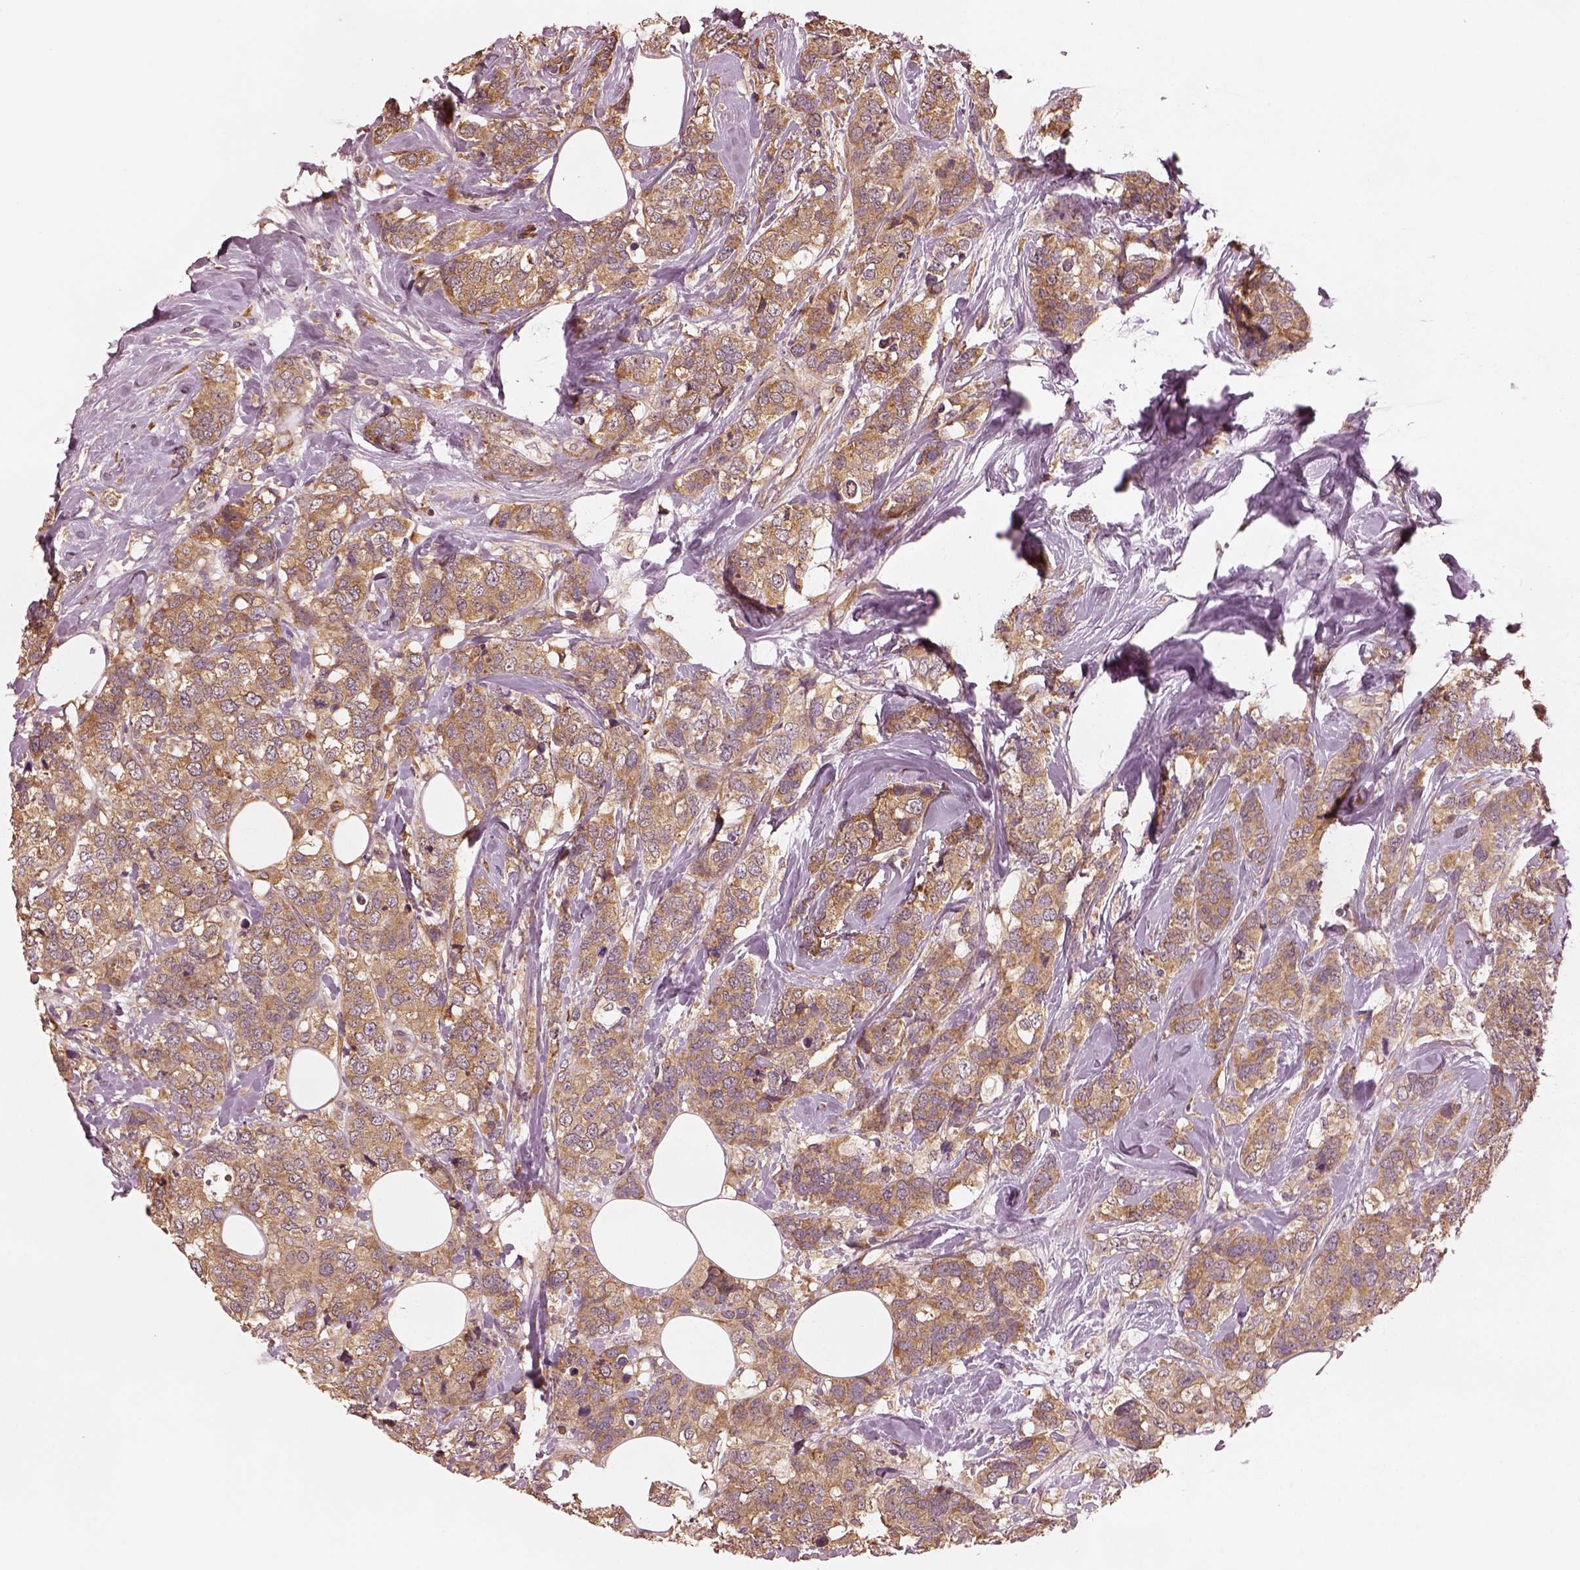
{"staining": {"intensity": "moderate", "quantity": ">75%", "location": "cytoplasmic/membranous"}, "tissue": "breast cancer", "cell_type": "Tumor cells", "image_type": "cancer", "snomed": [{"axis": "morphology", "description": "Lobular carcinoma"}, {"axis": "topography", "description": "Breast"}], "caption": "Tumor cells demonstrate medium levels of moderate cytoplasmic/membranous expression in about >75% of cells in human breast lobular carcinoma.", "gene": "RPS5", "patient": {"sex": "female", "age": 59}}